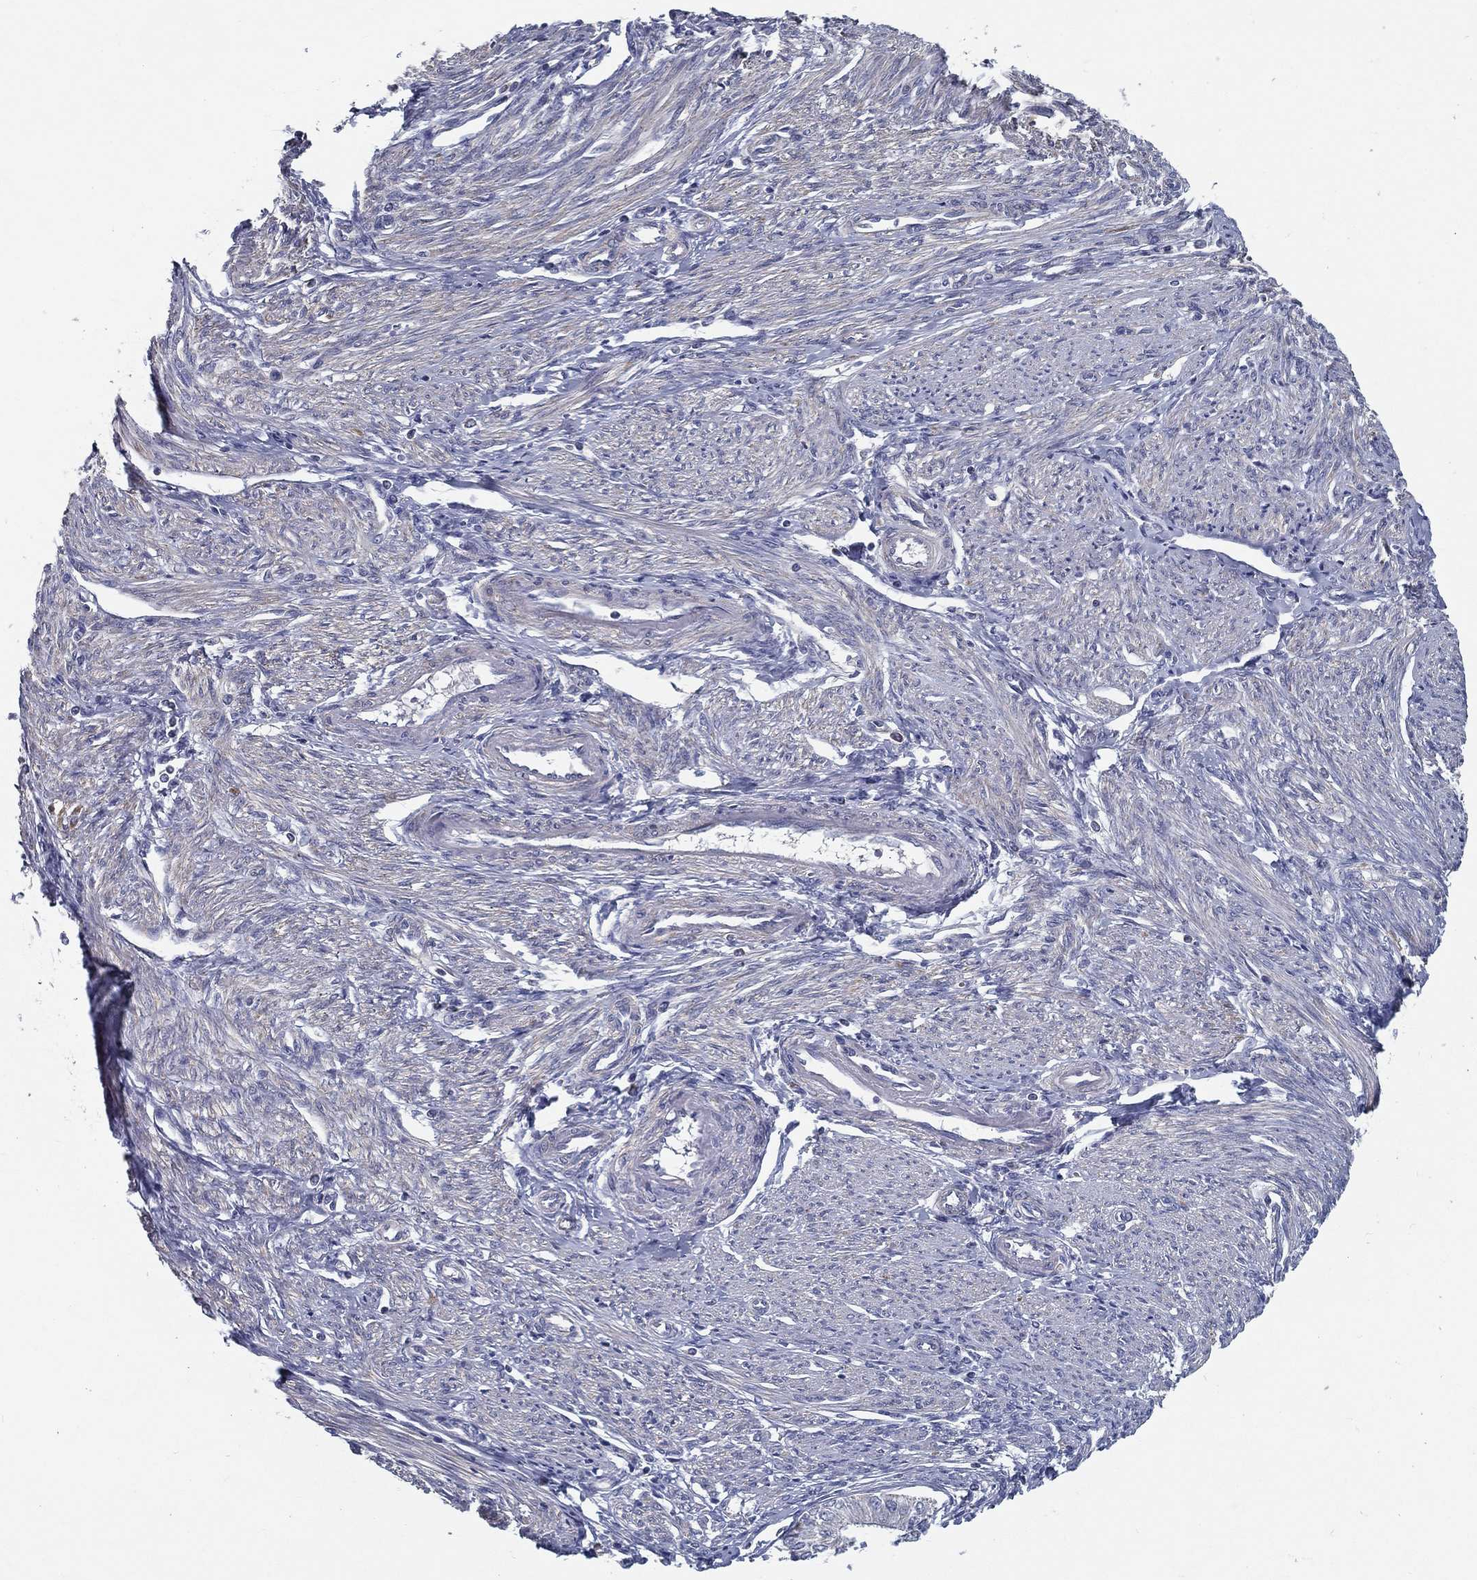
{"staining": {"intensity": "negative", "quantity": "none", "location": "none"}, "tissue": "endometrial cancer", "cell_type": "Tumor cells", "image_type": "cancer", "snomed": [{"axis": "morphology", "description": "Adenocarcinoma, NOS"}, {"axis": "topography", "description": "Endometrium"}], "caption": "IHC photomicrograph of neoplastic tissue: human adenocarcinoma (endometrial) stained with DAB (3,3'-diaminobenzidine) demonstrates no significant protein positivity in tumor cells. (IHC, brightfield microscopy, high magnification).", "gene": "PCSK1", "patient": {"sex": "female", "age": 68}}